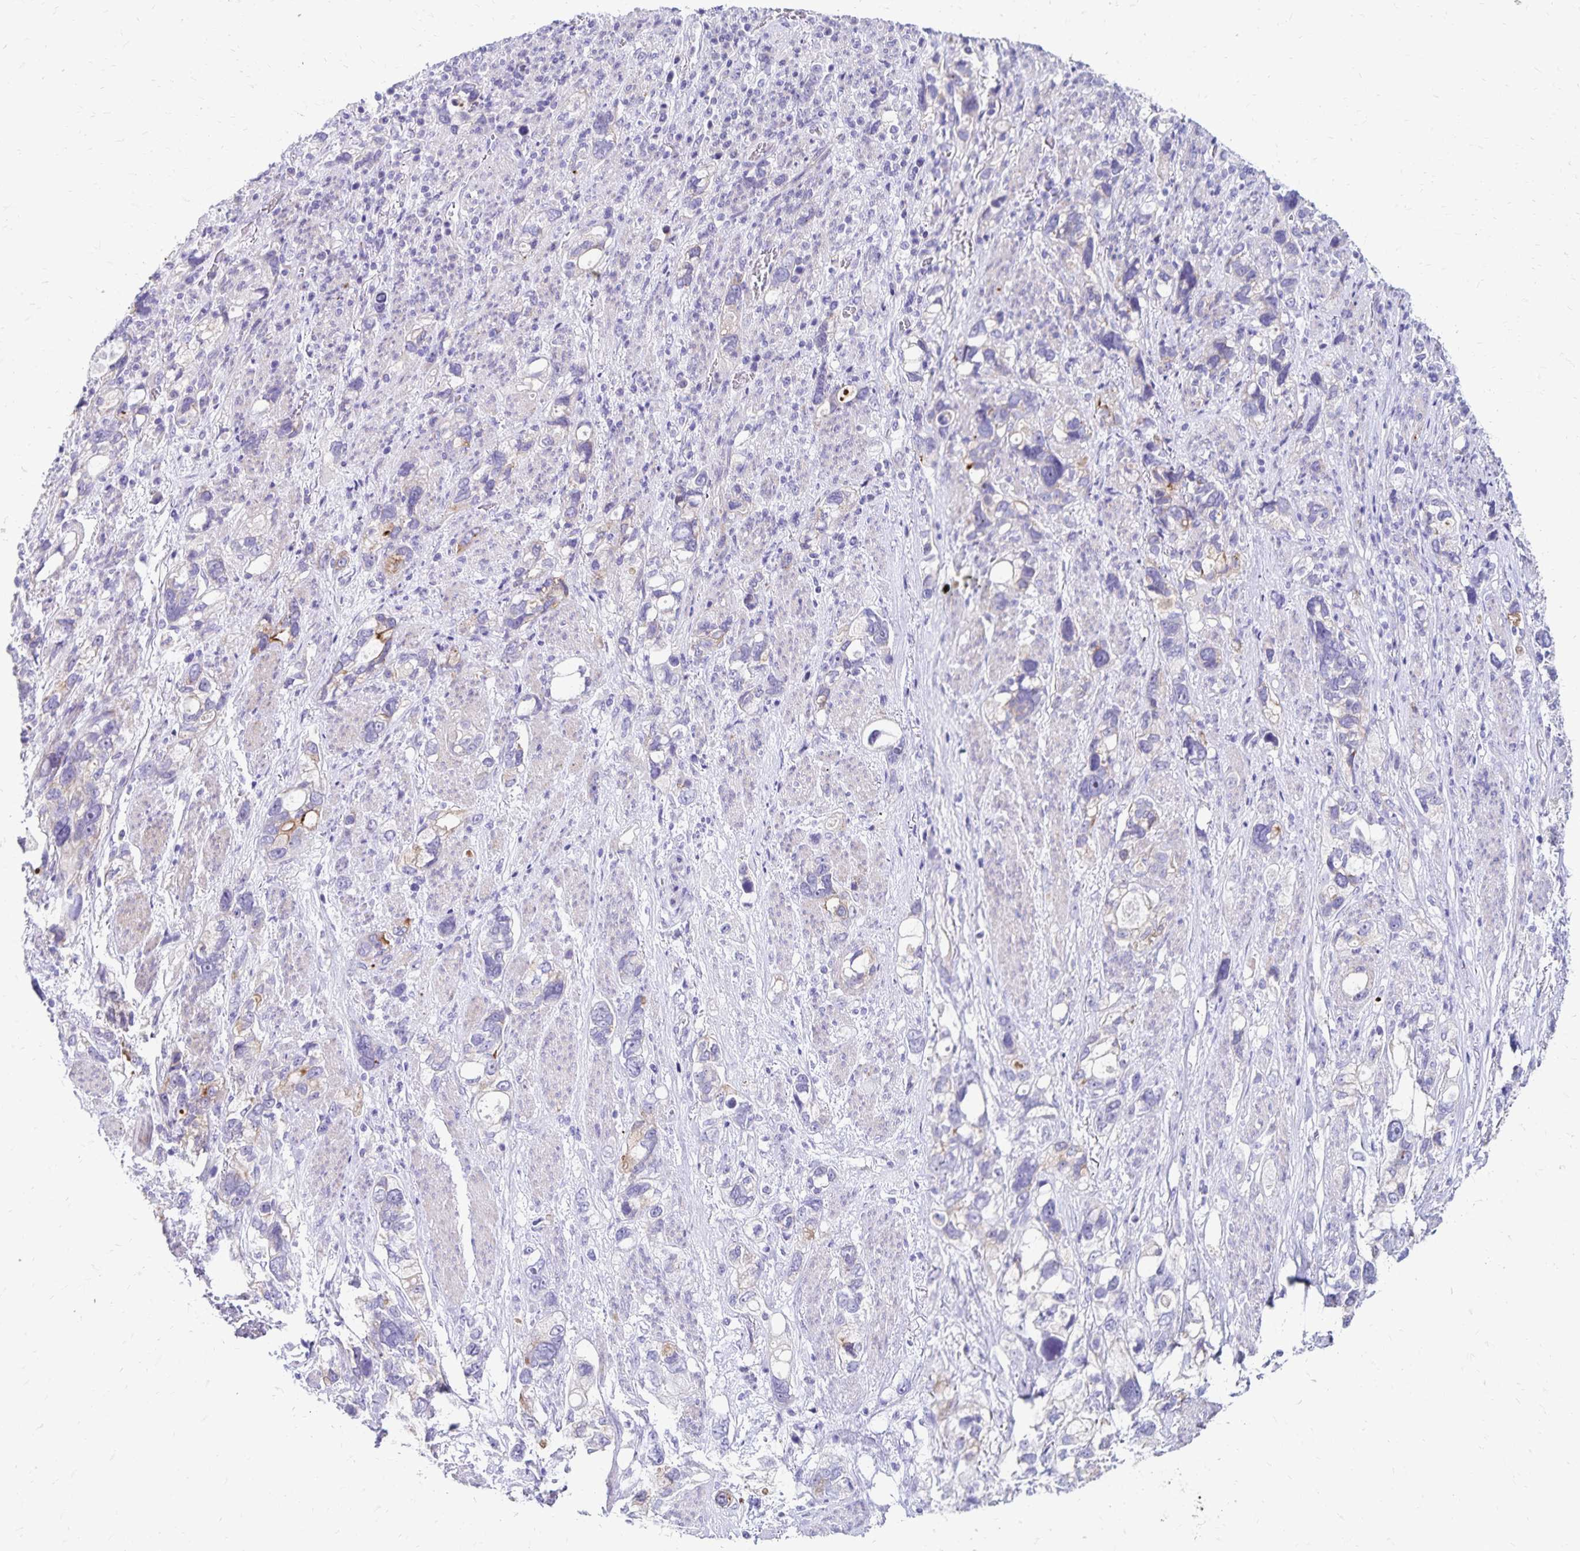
{"staining": {"intensity": "moderate", "quantity": "<25%", "location": "cytoplasmic/membranous"}, "tissue": "stomach cancer", "cell_type": "Tumor cells", "image_type": "cancer", "snomed": [{"axis": "morphology", "description": "Adenocarcinoma, NOS"}, {"axis": "topography", "description": "Stomach, upper"}], "caption": "Protein staining of adenocarcinoma (stomach) tissue demonstrates moderate cytoplasmic/membranous positivity in approximately <25% of tumor cells. (Stains: DAB in brown, nuclei in blue, Microscopy: brightfield microscopy at high magnification).", "gene": "NECAP1", "patient": {"sex": "female", "age": 81}}